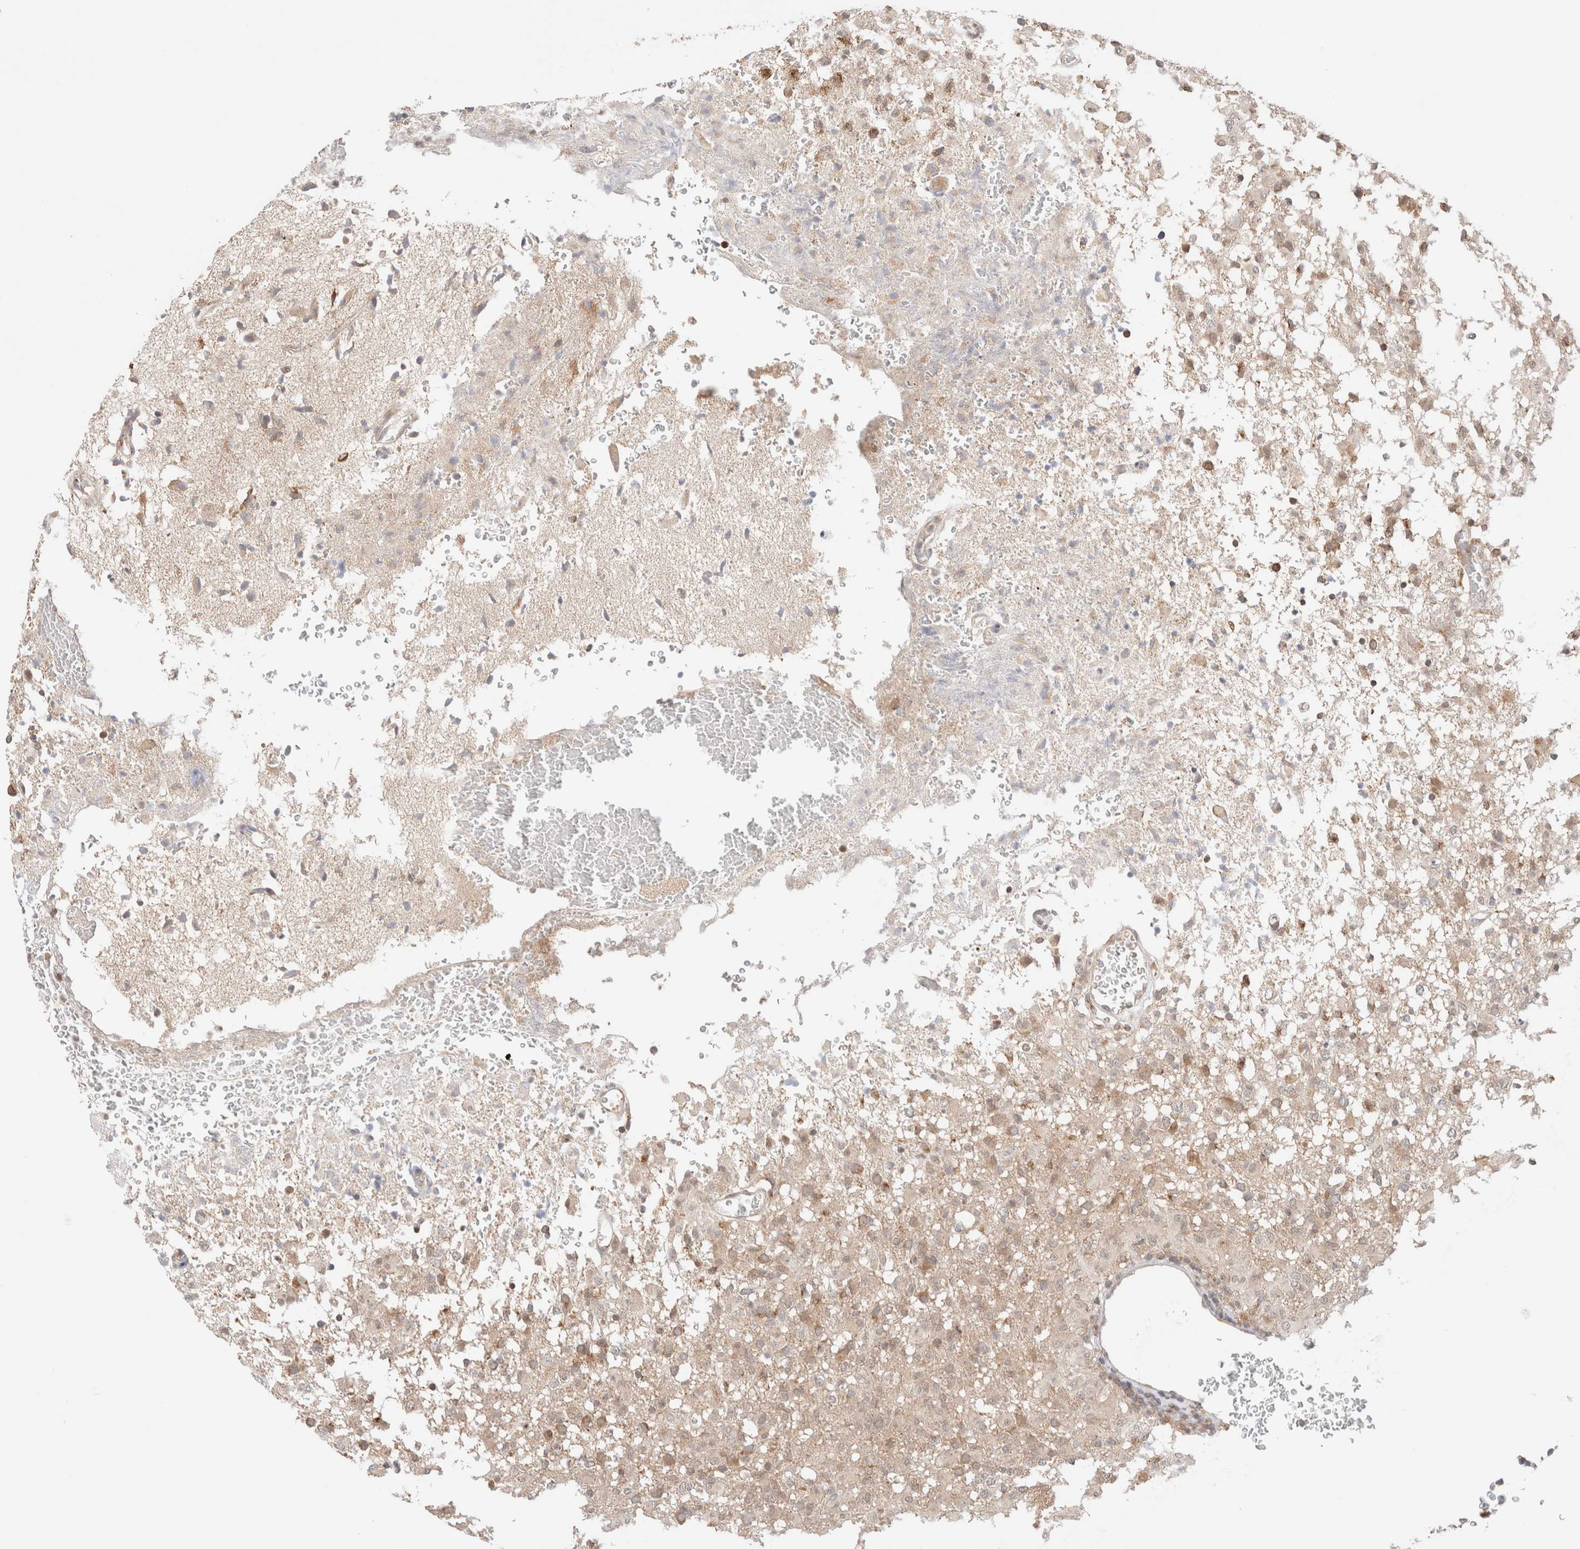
{"staining": {"intensity": "weak", "quantity": ">75%", "location": "cytoplasmic/membranous"}, "tissue": "glioma", "cell_type": "Tumor cells", "image_type": "cancer", "snomed": [{"axis": "morphology", "description": "Glioma, malignant, High grade"}, {"axis": "topography", "description": "Brain"}], "caption": "About >75% of tumor cells in human glioma demonstrate weak cytoplasmic/membranous protein staining as visualized by brown immunohistochemical staining.", "gene": "XKR4", "patient": {"sex": "female", "age": 57}}